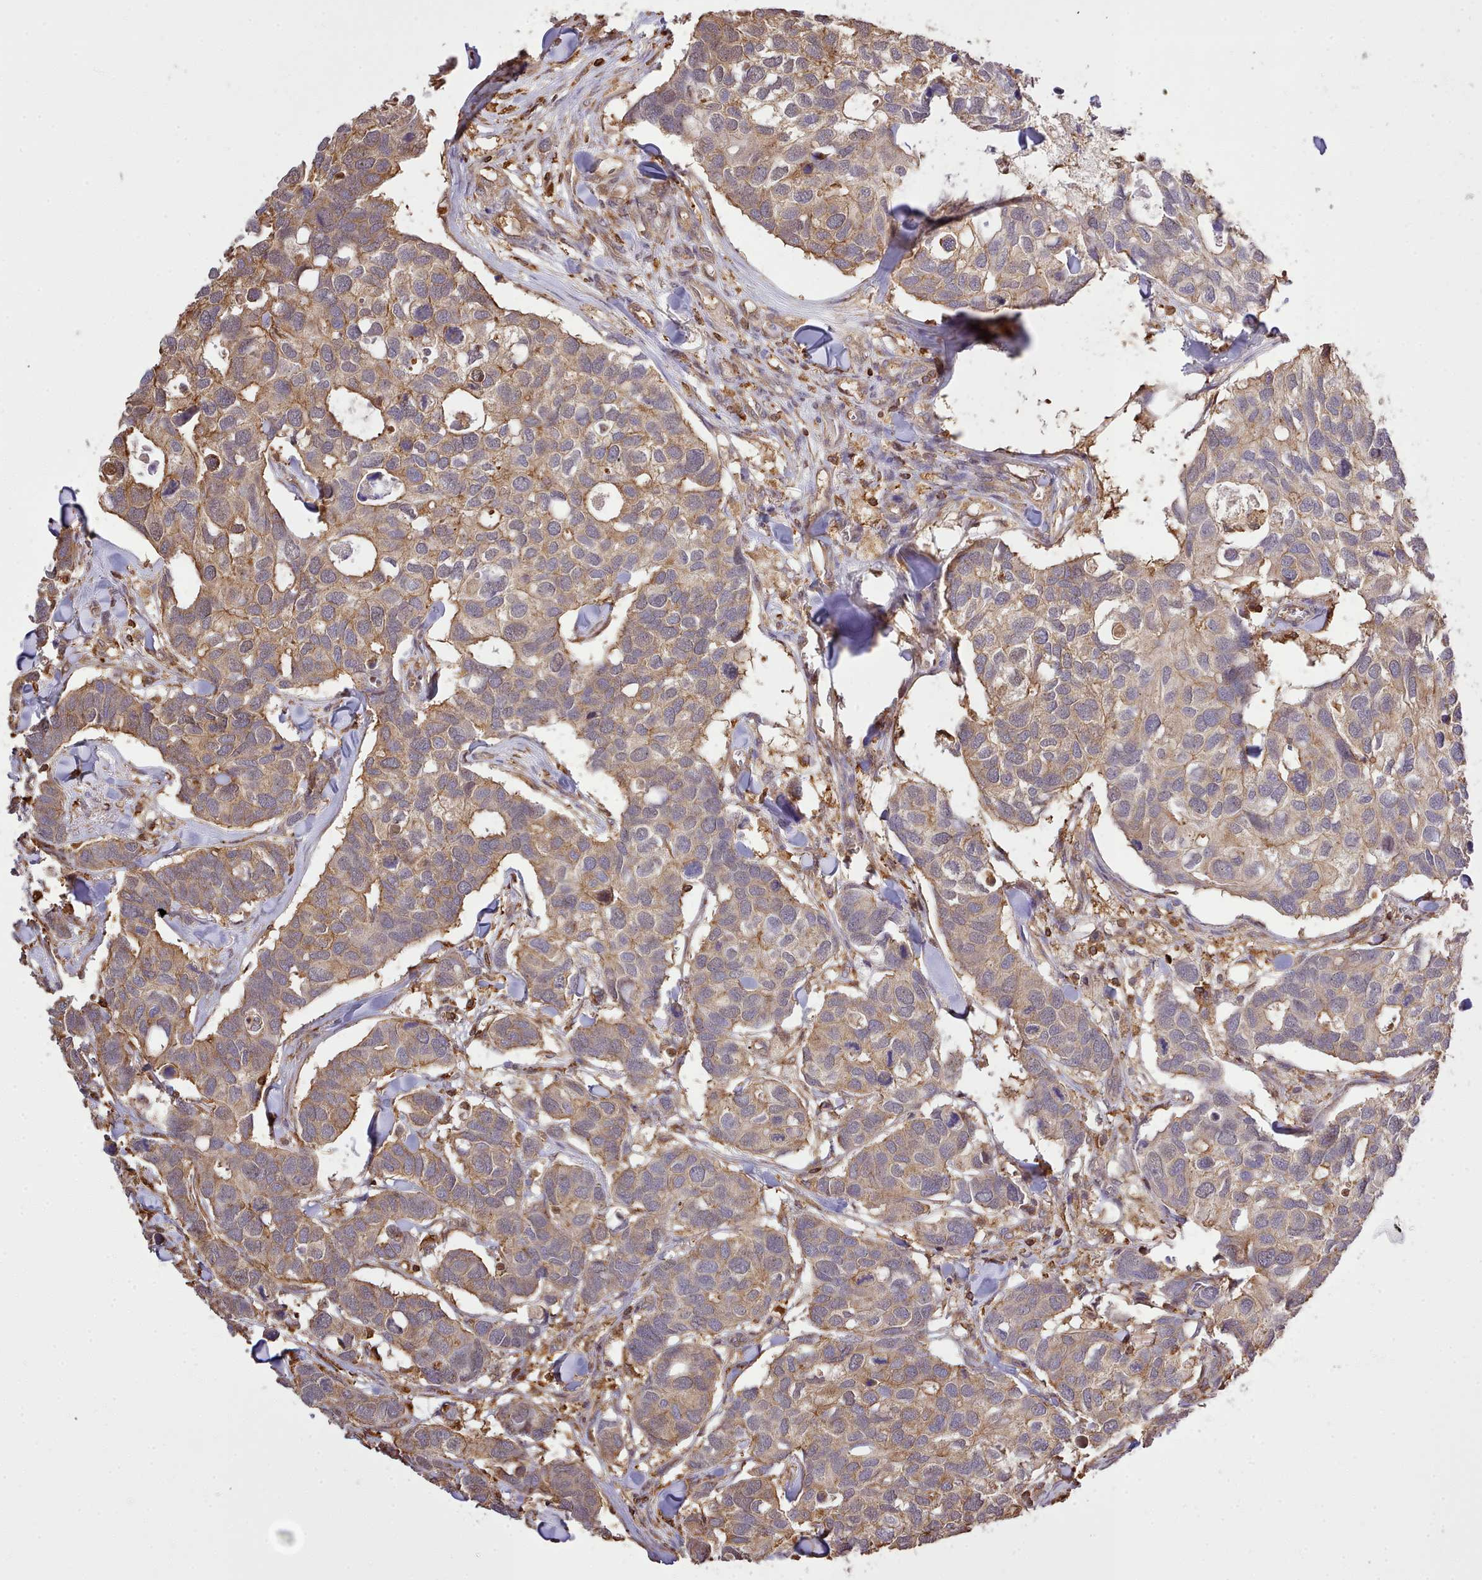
{"staining": {"intensity": "moderate", "quantity": ">75%", "location": "cytoplasmic/membranous"}, "tissue": "breast cancer", "cell_type": "Tumor cells", "image_type": "cancer", "snomed": [{"axis": "morphology", "description": "Duct carcinoma"}, {"axis": "topography", "description": "Breast"}], "caption": "Breast invasive ductal carcinoma stained for a protein shows moderate cytoplasmic/membranous positivity in tumor cells. (brown staining indicates protein expression, while blue staining denotes nuclei).", "gene": "CAPZA1", "patient": {"sex": "female", "age": 83}}